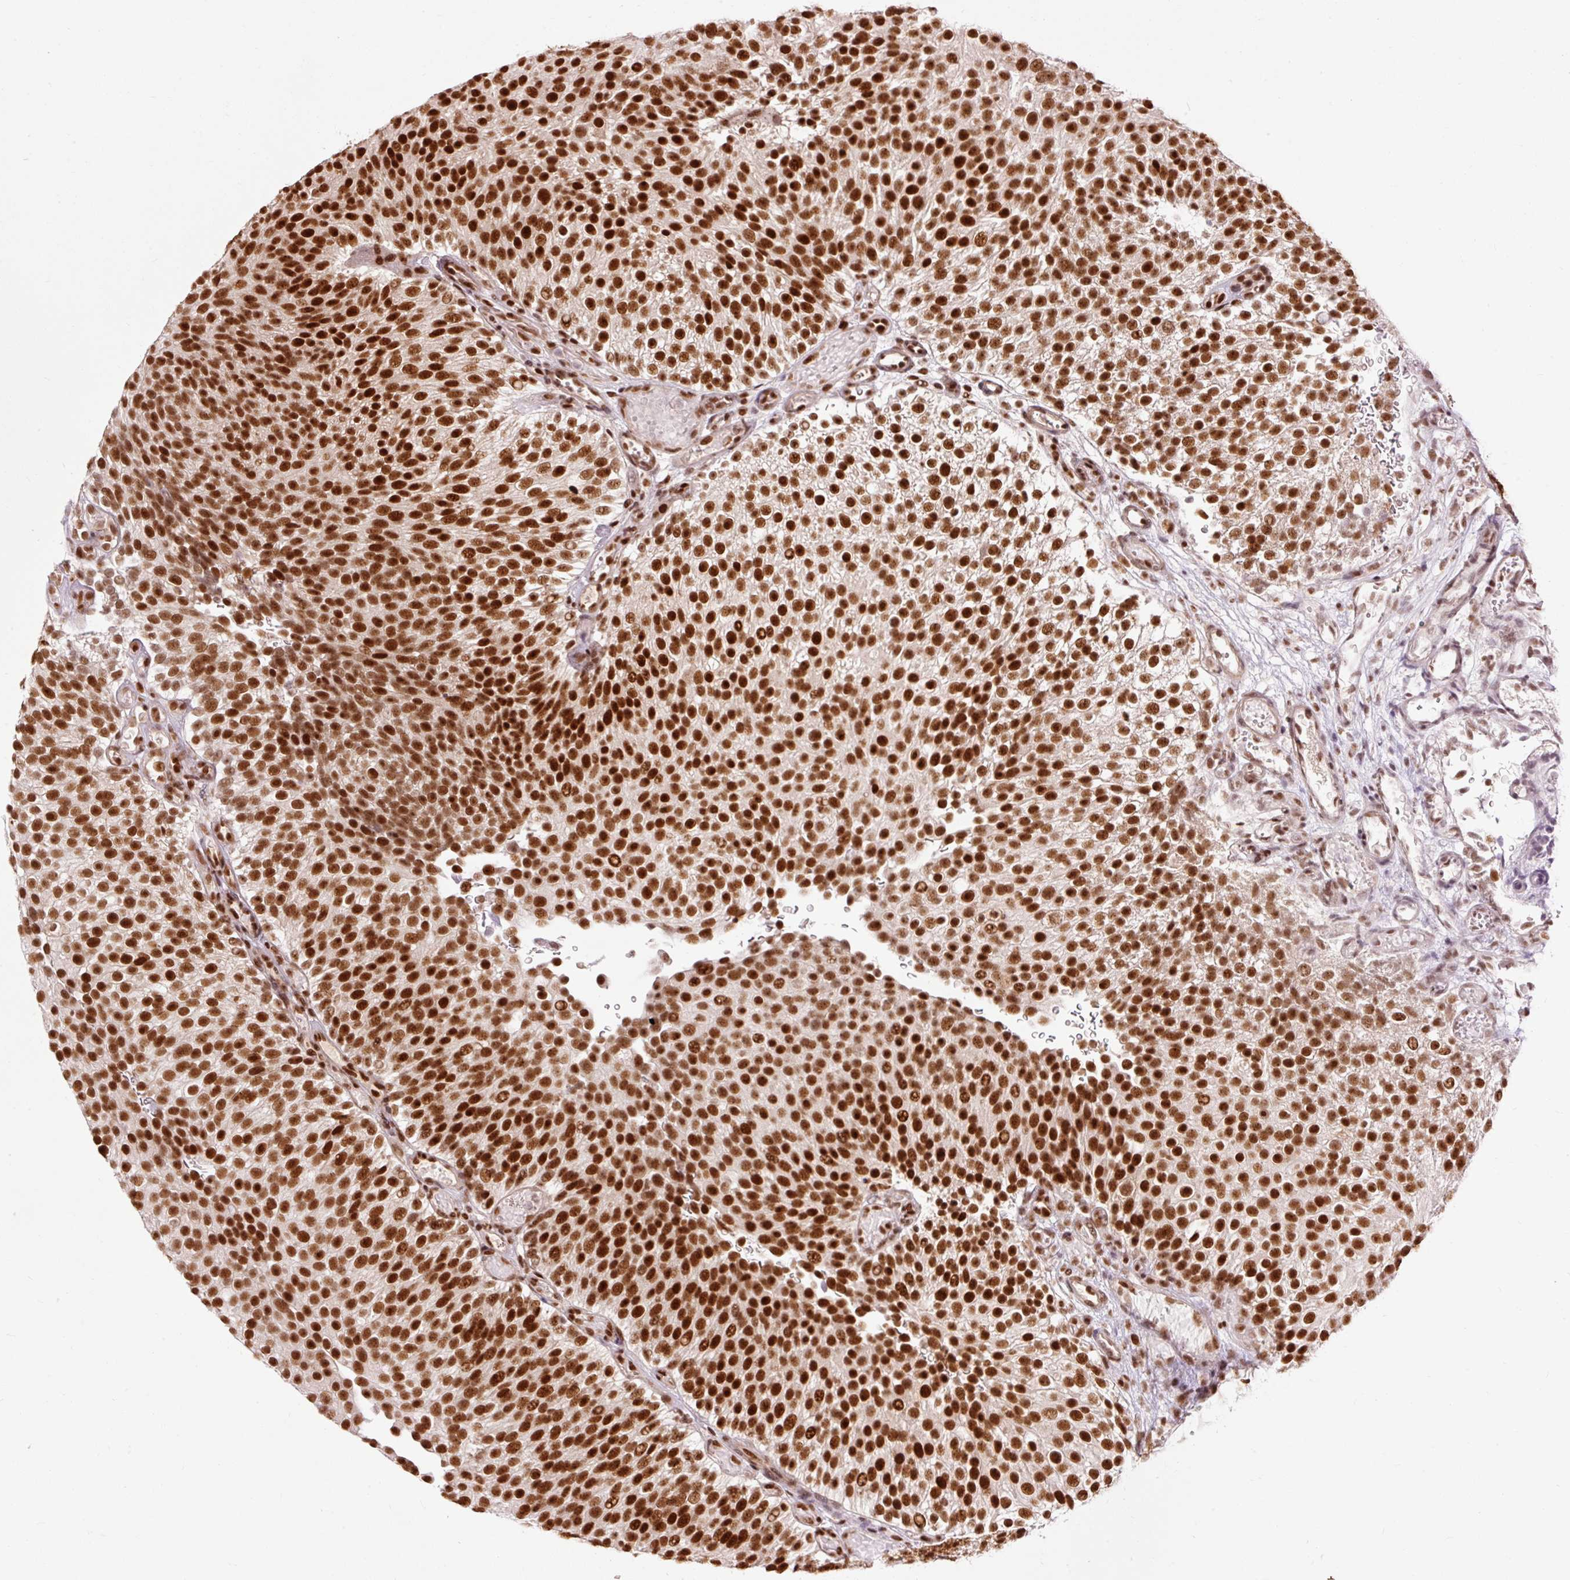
{"staining": {"intensity": "strong", "quantity": ">75%", "location": "nuclear"}, "tissue": "urothelial cancer", "cell_type": "Tumor cells", "image_type": "cancer", "snomed": [{"axis": "morphology", "description": "Urothelial carcinoma, Low grade"}, {"axis": "topography", "description": "Urinary bladder"}], "caption": "Protein analysis of urothelial cancer tissue reveals strong nuclear positivity in approximately >75% of tumor cells.", "gene": "ZBTB44", "patient": {"sex": "male", "age": 78}}